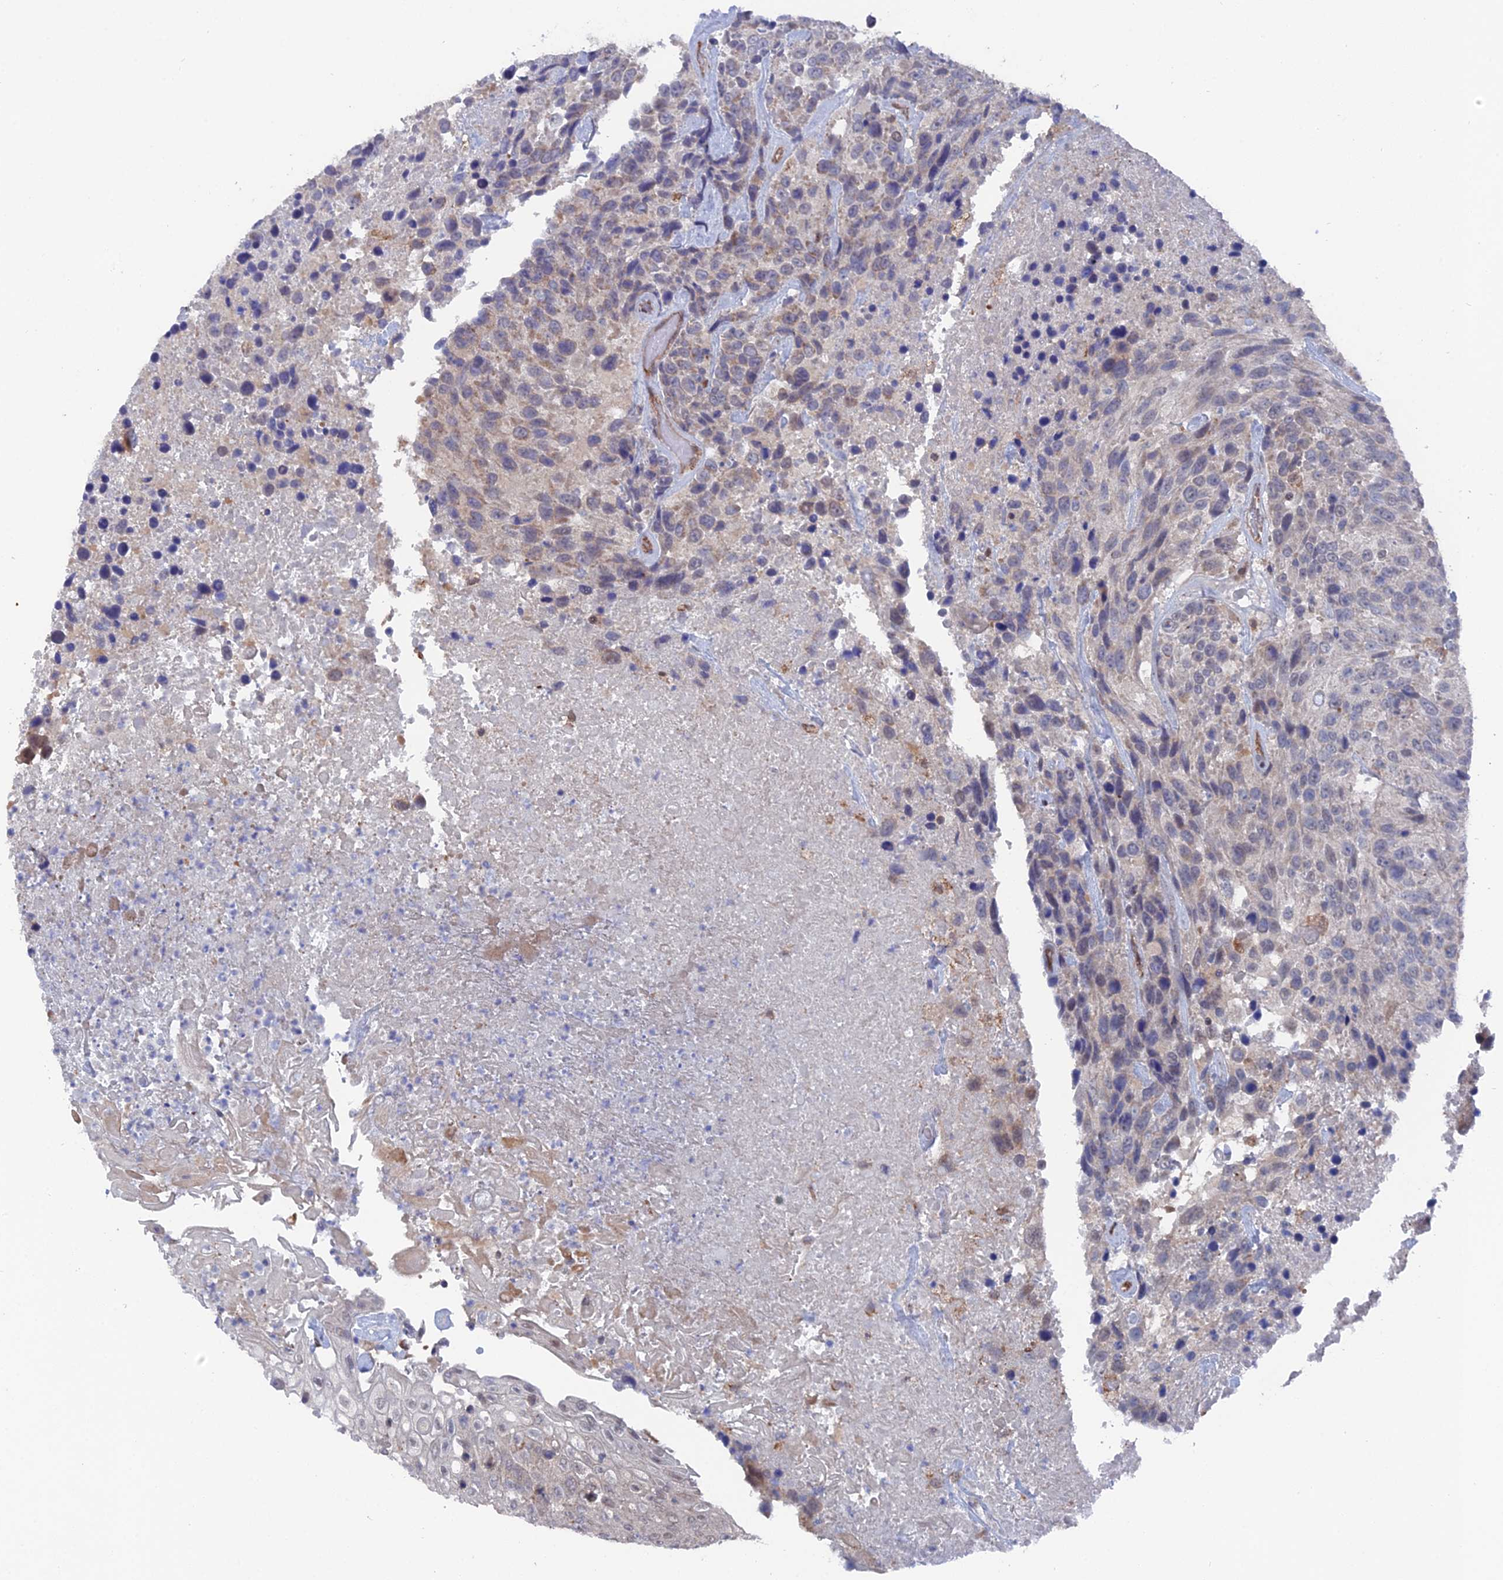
{"staining": {"intensity": "negative", "quantity": "none", "location": "none"}, "tissue": "urothelial cancer", "cell_type": "Tumor cells", "image_type": "cancer", "snomed": [{"axis": "morphology", "description": "Urothelial carcinoma, High grade"}, {"axis": "topography", "description": "Urinary bladder"}], "caption": "Tumor cells are negative for brown protein staining in urothelial cancer.", "gene": "UNC5D", "patient": {"sex": "female", "age": 70}}